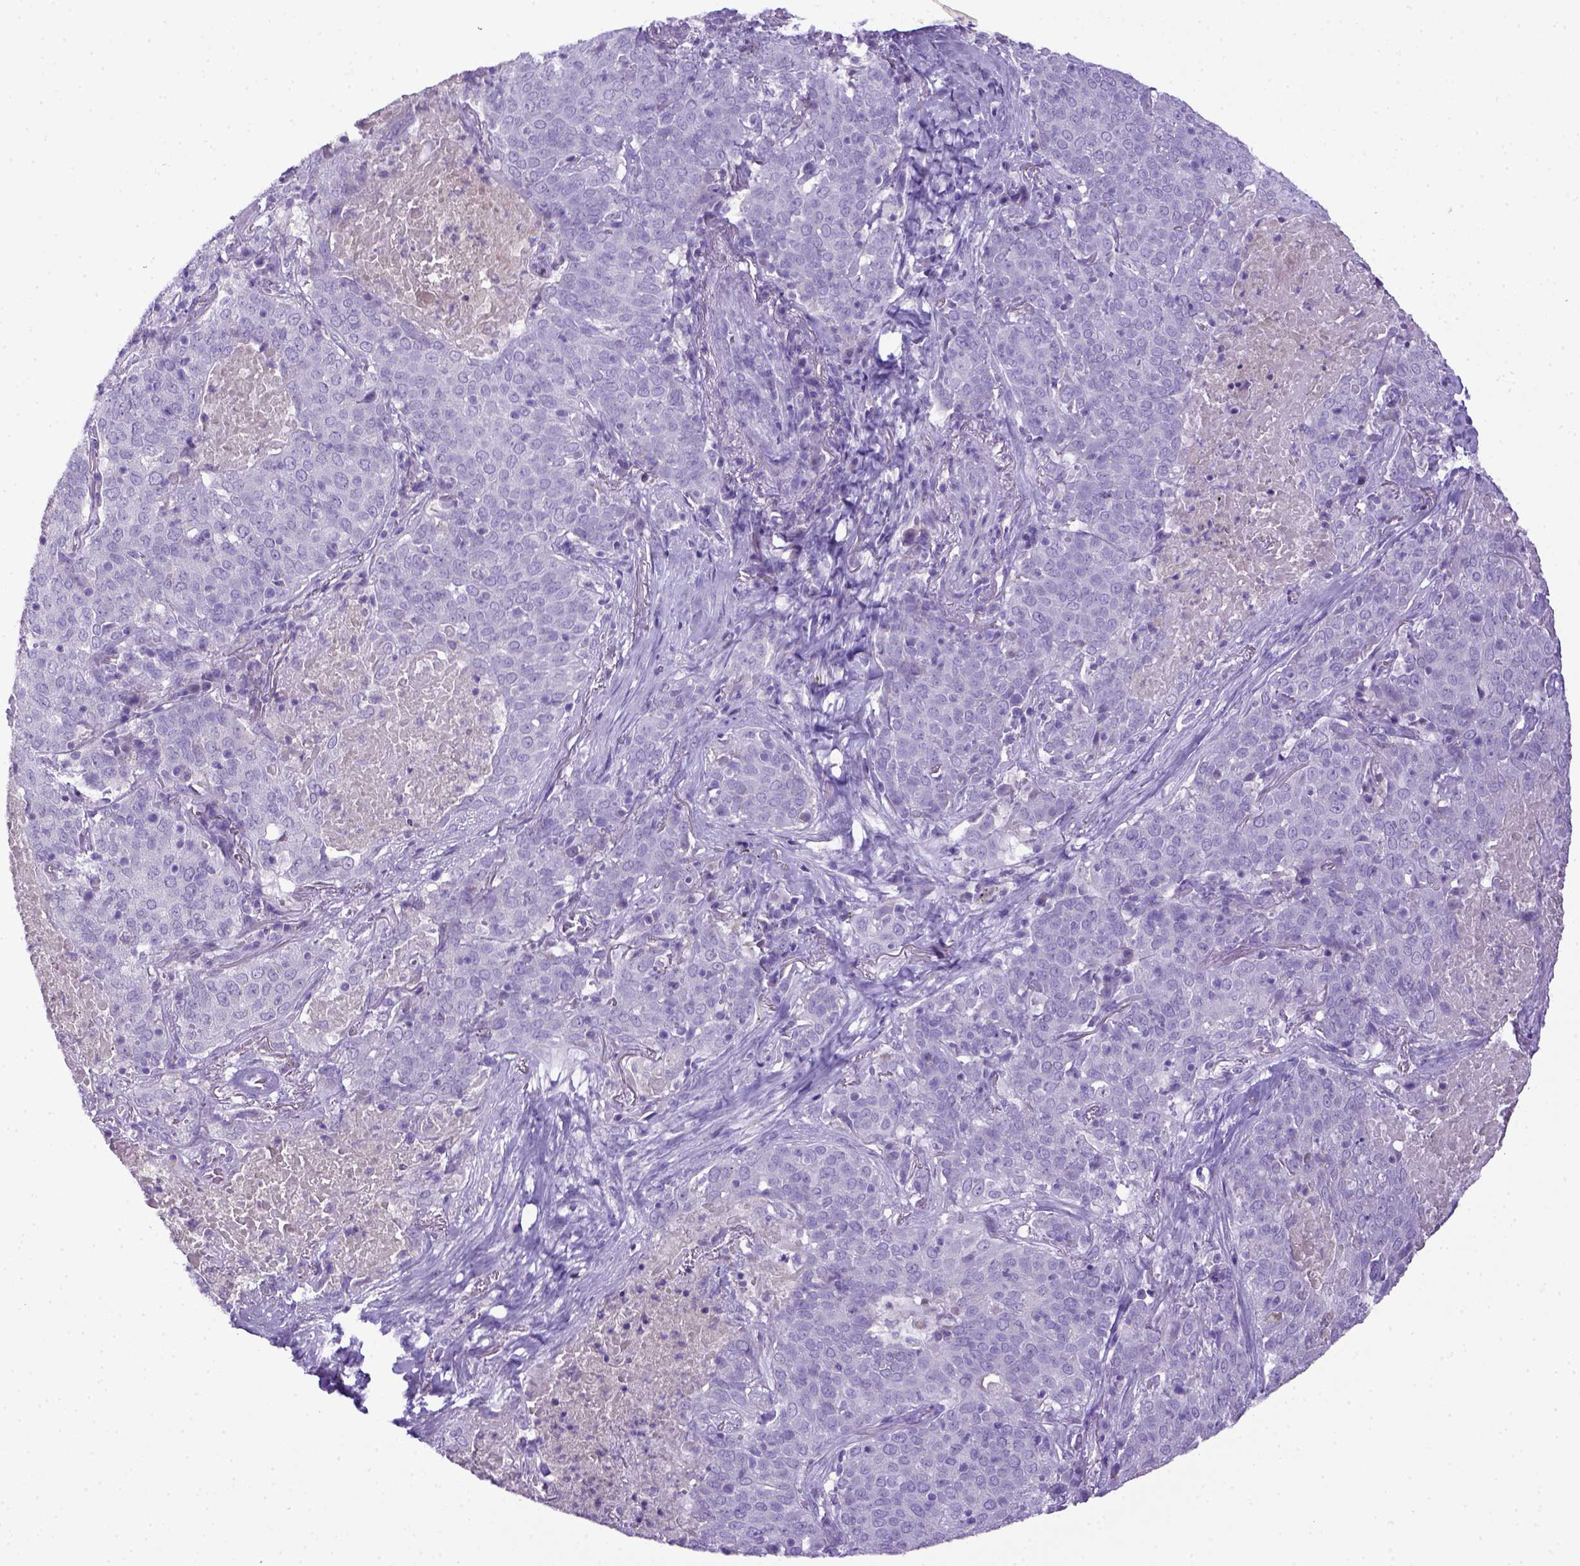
{"staining": {"intensity": "negative", "quantity": "none", "location": "none"}, "tissue": "lung cancer", "cell_type": "Tumor cells", "image_type": "cancer", "snomed": [{"axis": "morphology", "description": "Squamous cell carcinoma, NOS"}, {"axis": "topography", "description": "Lung"}], "caption": "Immunohistochemistry image of human lung cancer stained for a protein (brown), which reveals no expression in tumor cells. Nuclei are stained in blue.", "gene": "ITIH4", "patient": {"sex": "male", "age": 82}}